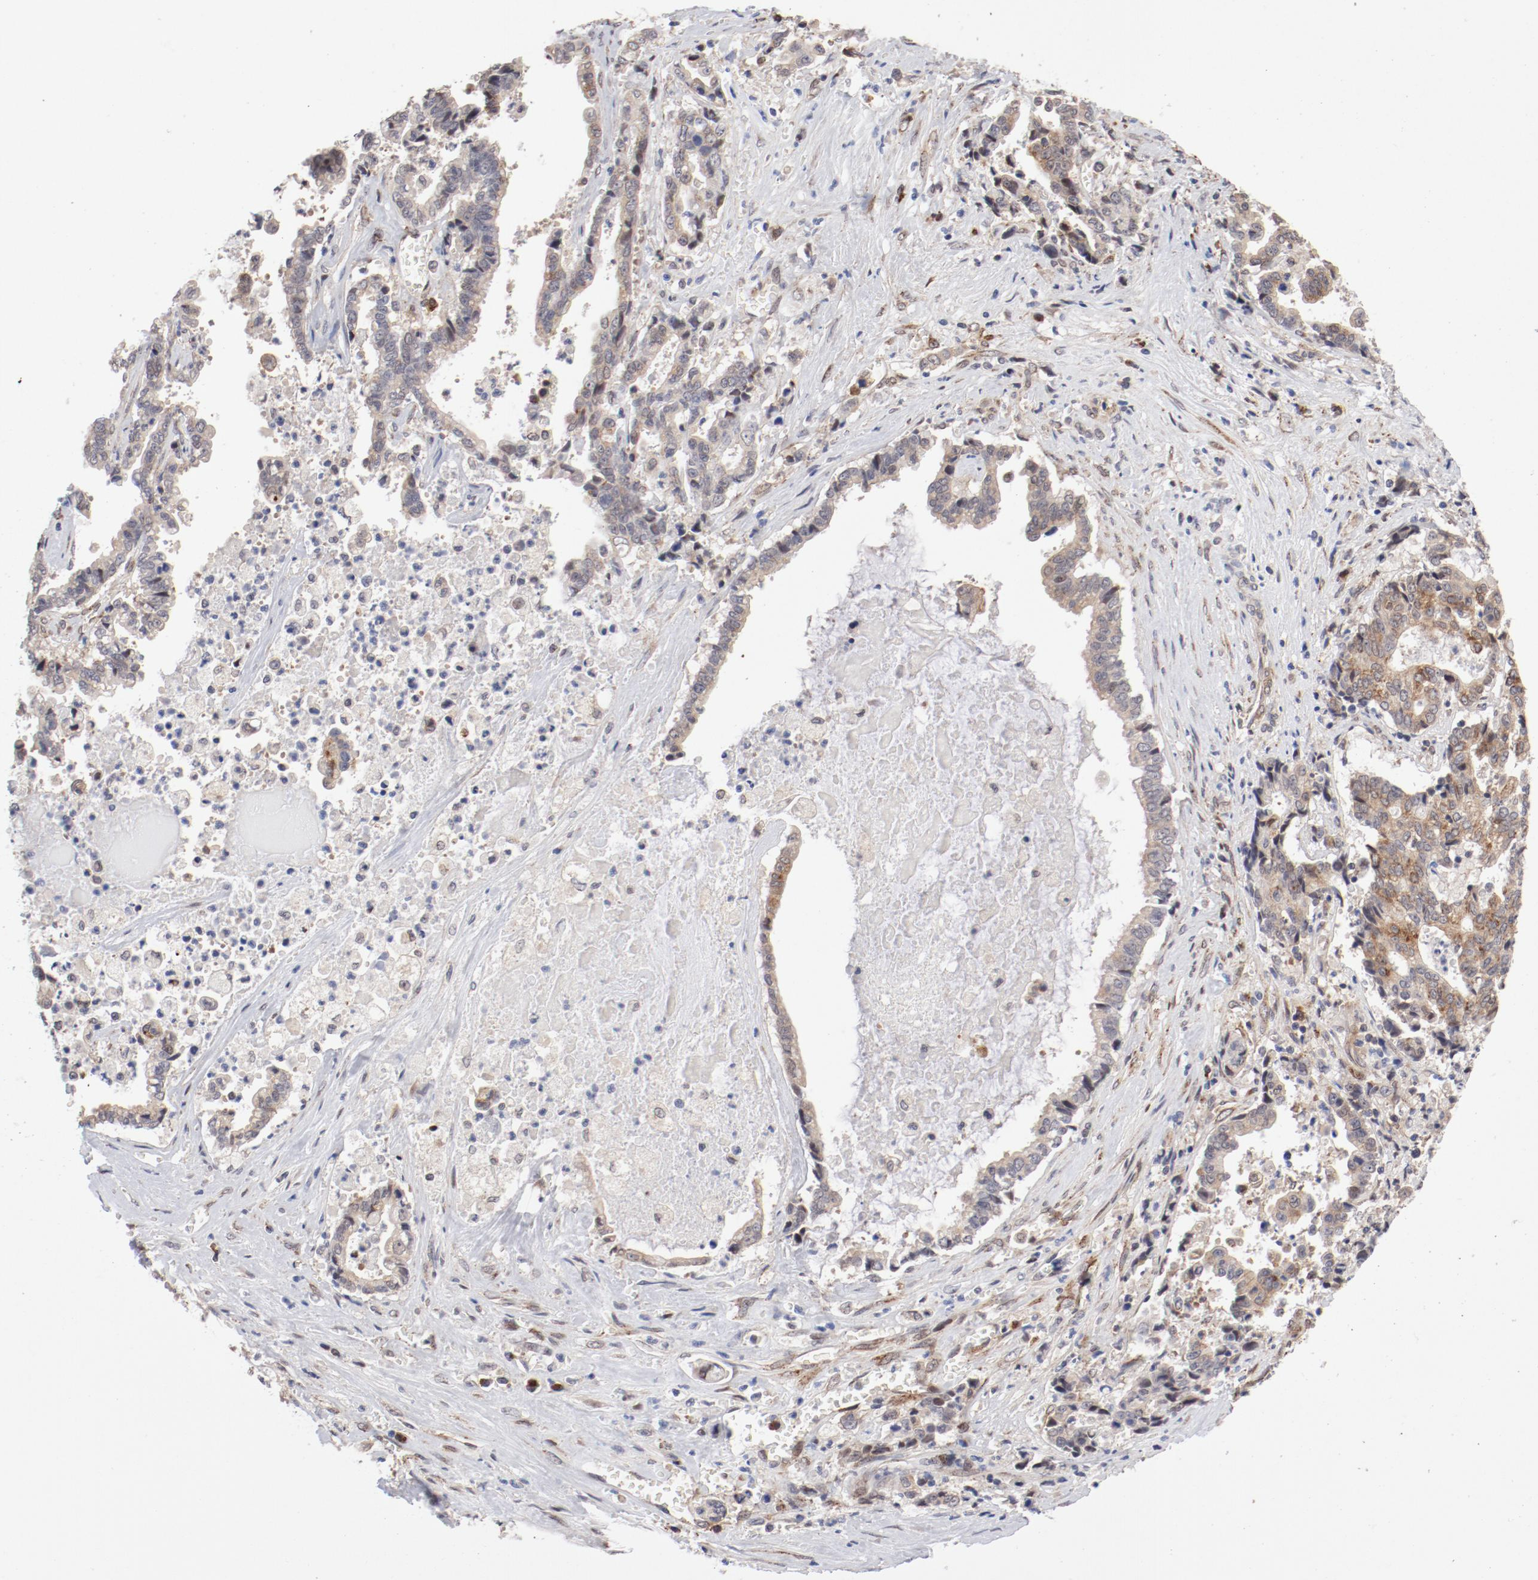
{"staining": {"intensity": "moderate", "quantity": ">75%", "location": "cytoplasmic/membranous"}, "tissue": "liver cancer", "cell_type": "Tumor cells", "image_type": "cancer", "snomed": [{"axis": "morphology", "description": "Cholangiocarcinoma"}, {"axis": "topography", "description": "Liver"}], "caption": "Protein expression analysis of cholangiocarcinoma (liver) shows moderate cytoplasmic/membranous expression in about >75% of tumor cells. (Stains: DAB (3,3'-diaminobenzidine) in brown, nuclei in blue, Microscopy: brightfield microscopy at high magnification).", "gene": "RPL12", "patient": {"sex": "male", "age": 57}}